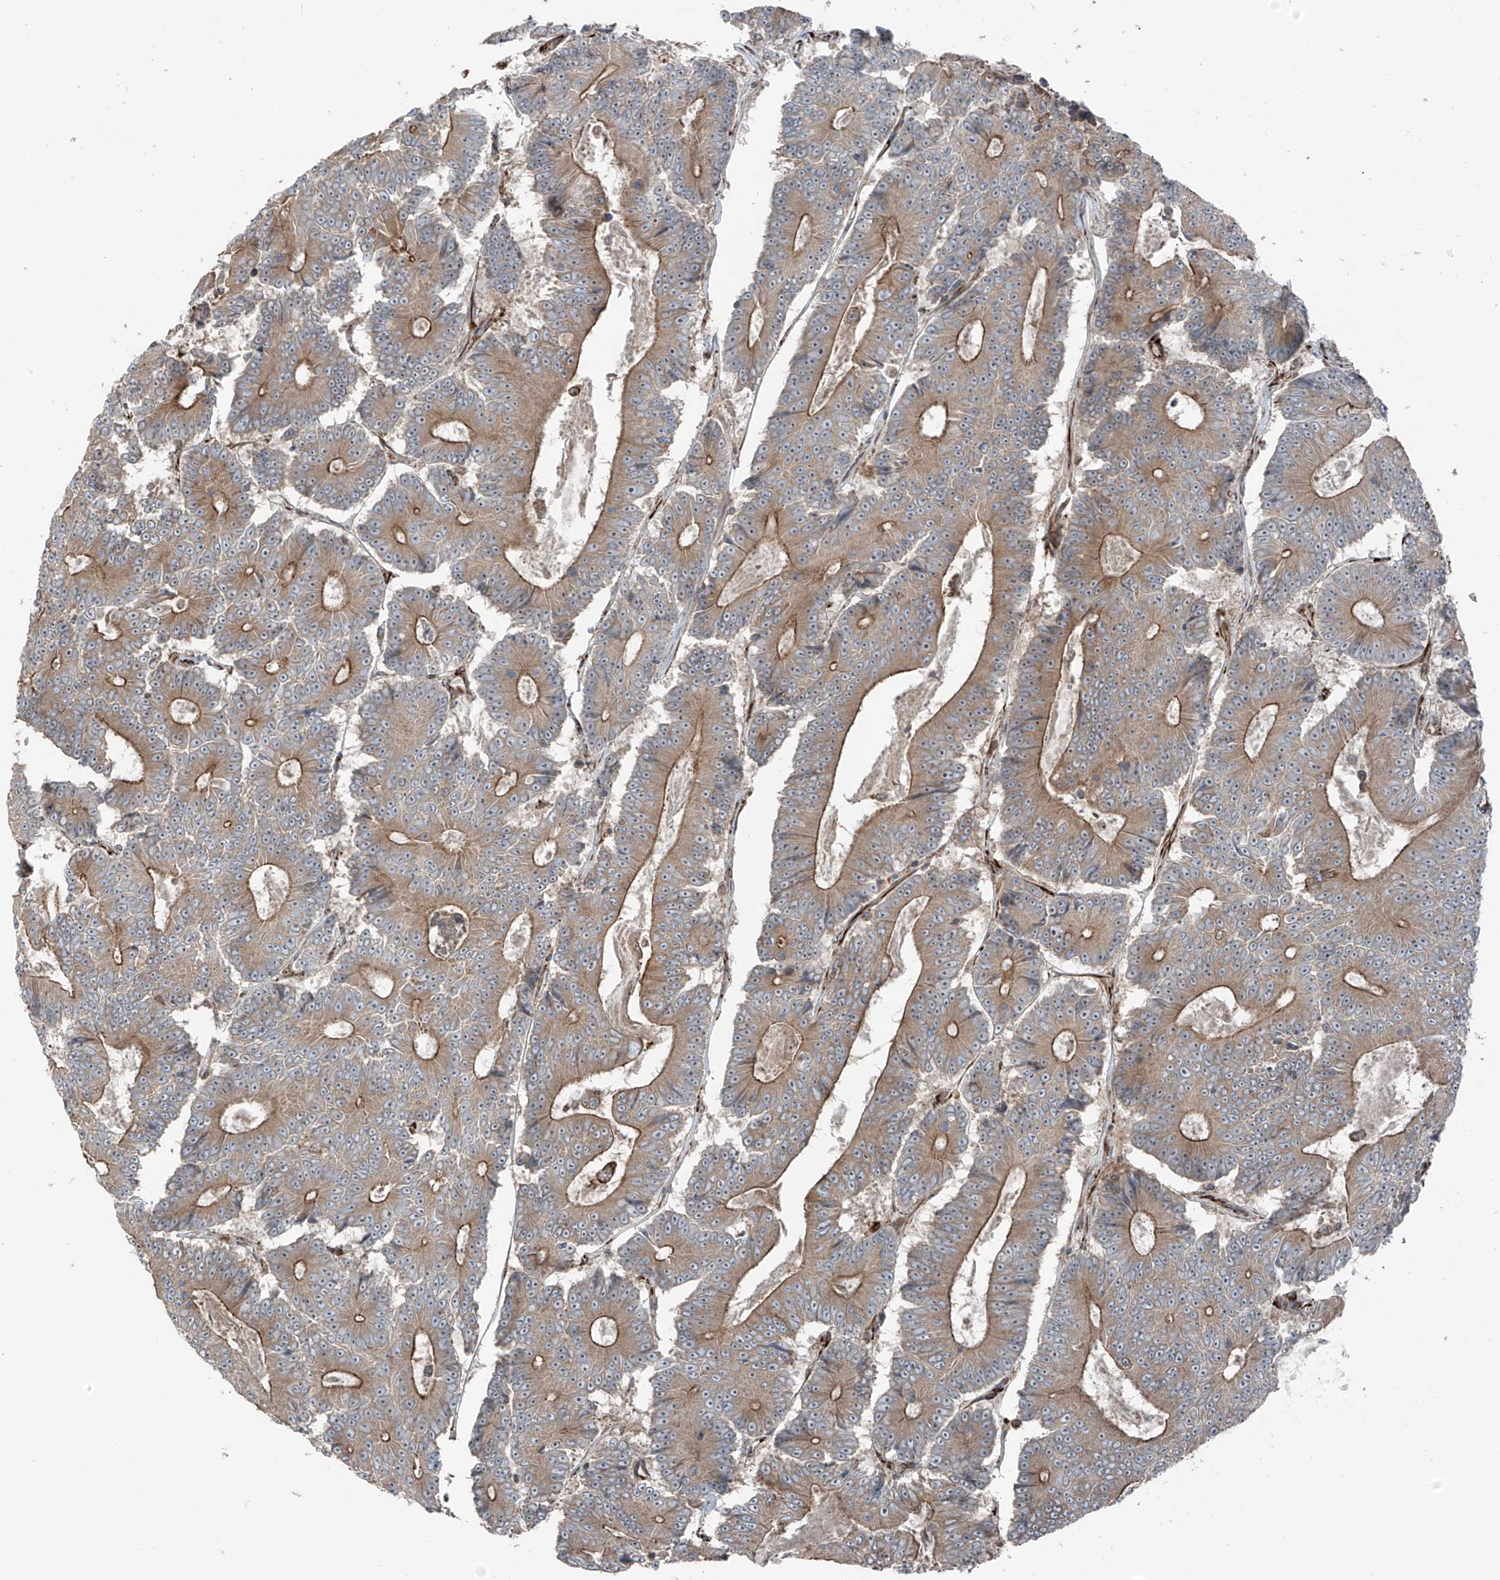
{"staining": {"intensity": "moderate", "quantity": ">75%", "location": "cytoplasmic/membranous"}, "tissue": "colorectal cancer", "cell_type": "Tumor cells", "image_type": "cancer", "snomed": [{"axis": "morphology", "description": "Adenocarcinoma, NOS"}, {"axis": "topography", "description": "Colon"}], "caption": "Immunohistochemical staining of colorectal cancer (adenocarcinoma) displays moderate cytoplasmic/membranous protein positivity in approximately >75% of tumor cells.", "gene": "ERLEC1", "patient": {"sex": "male", "age": 83}}